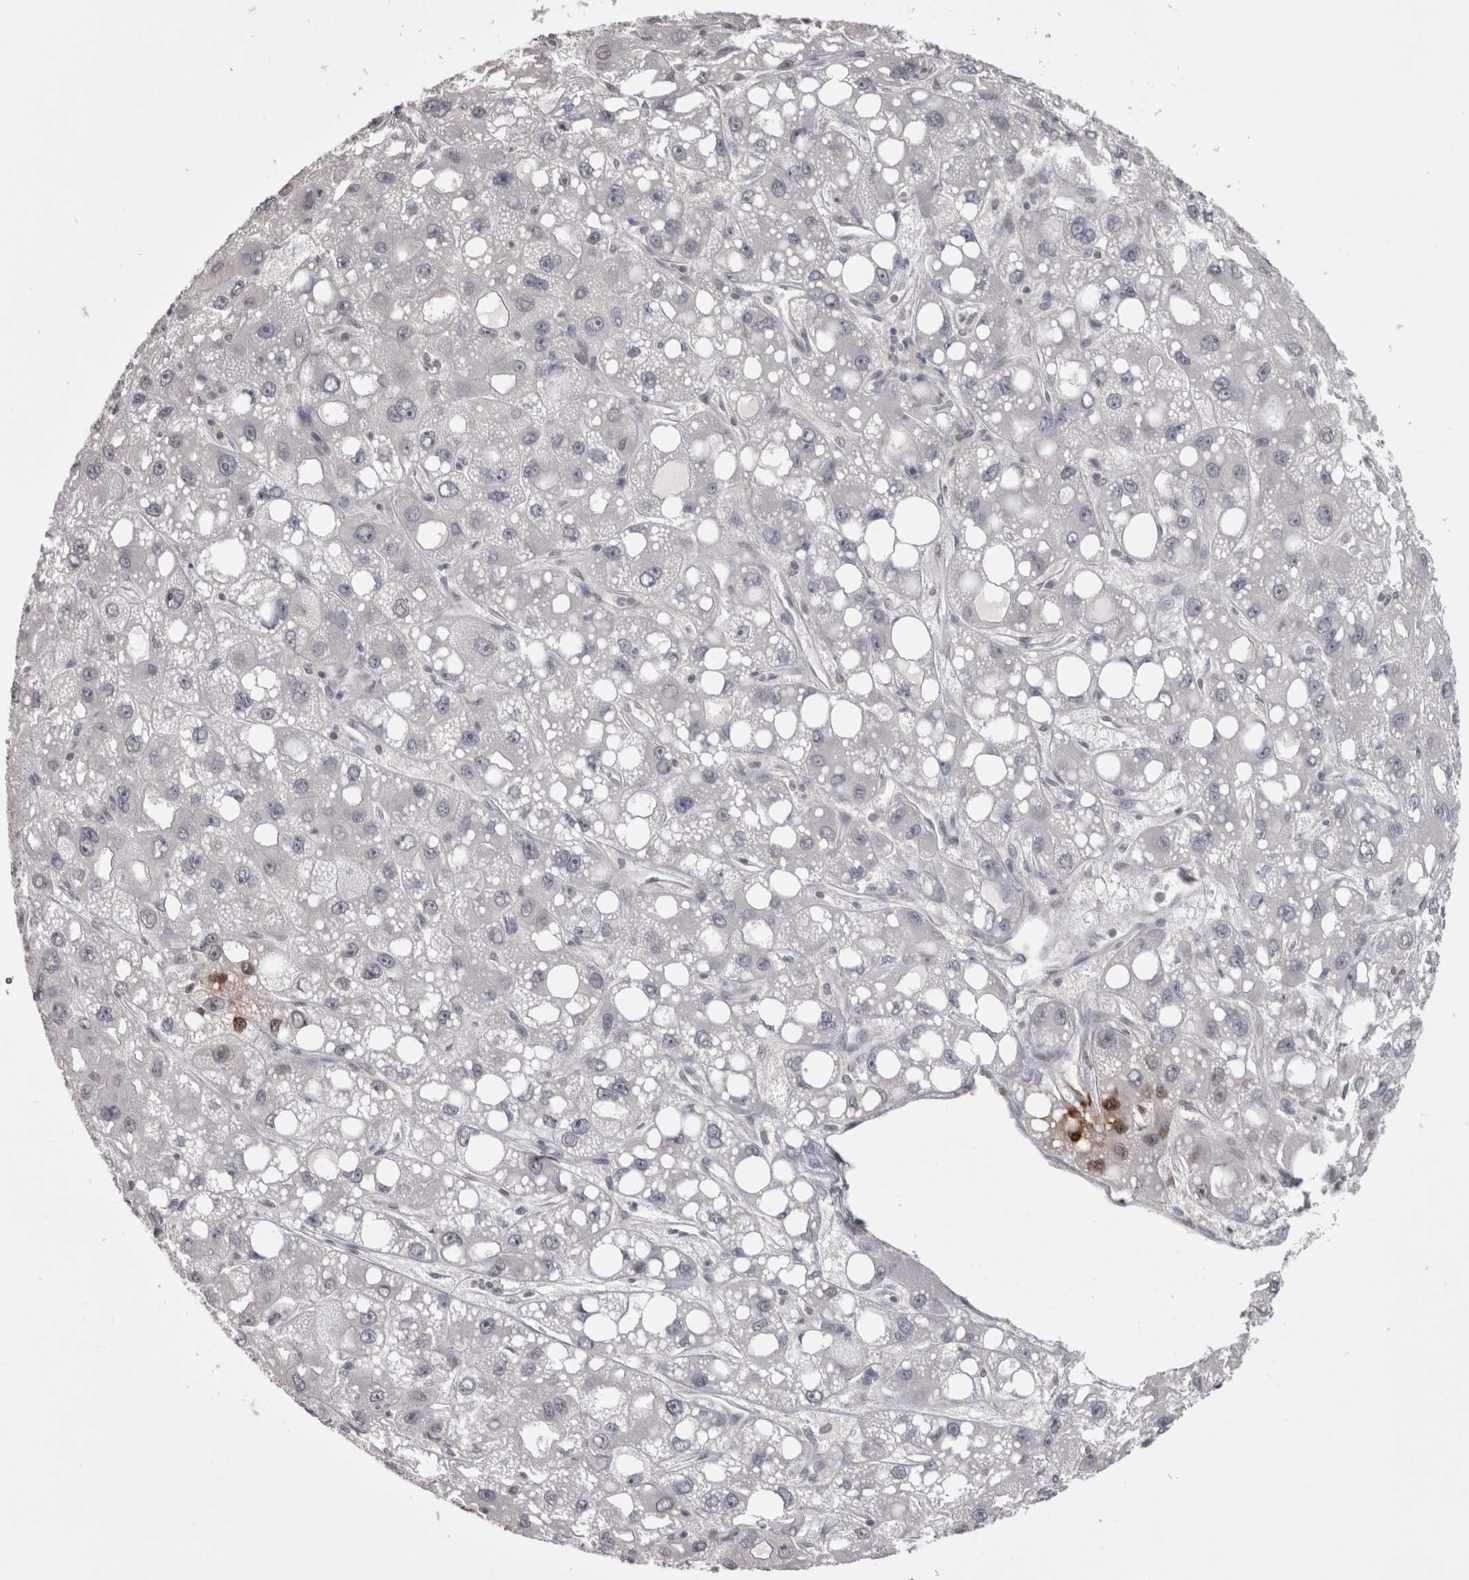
{"staining": {"intensity": "negative", "quantity": "none", "location": "none"}, "tissue": "liver cancer", "cell_type": "Tumor cells", "image_type": "cancer", "snomed": [{"axis": "morphology", "description": "Carcinoma, Hepatocellular, NOS"}, {"axis": "topography", "description": "Liver"}], "caption": "Immunohistochemical staining of human hepatocellular carcinoma (liver) exhibits no significant staining in tumor cells.", "gene": "LAX1", "patient": {"sex": "male", "age": 55}}